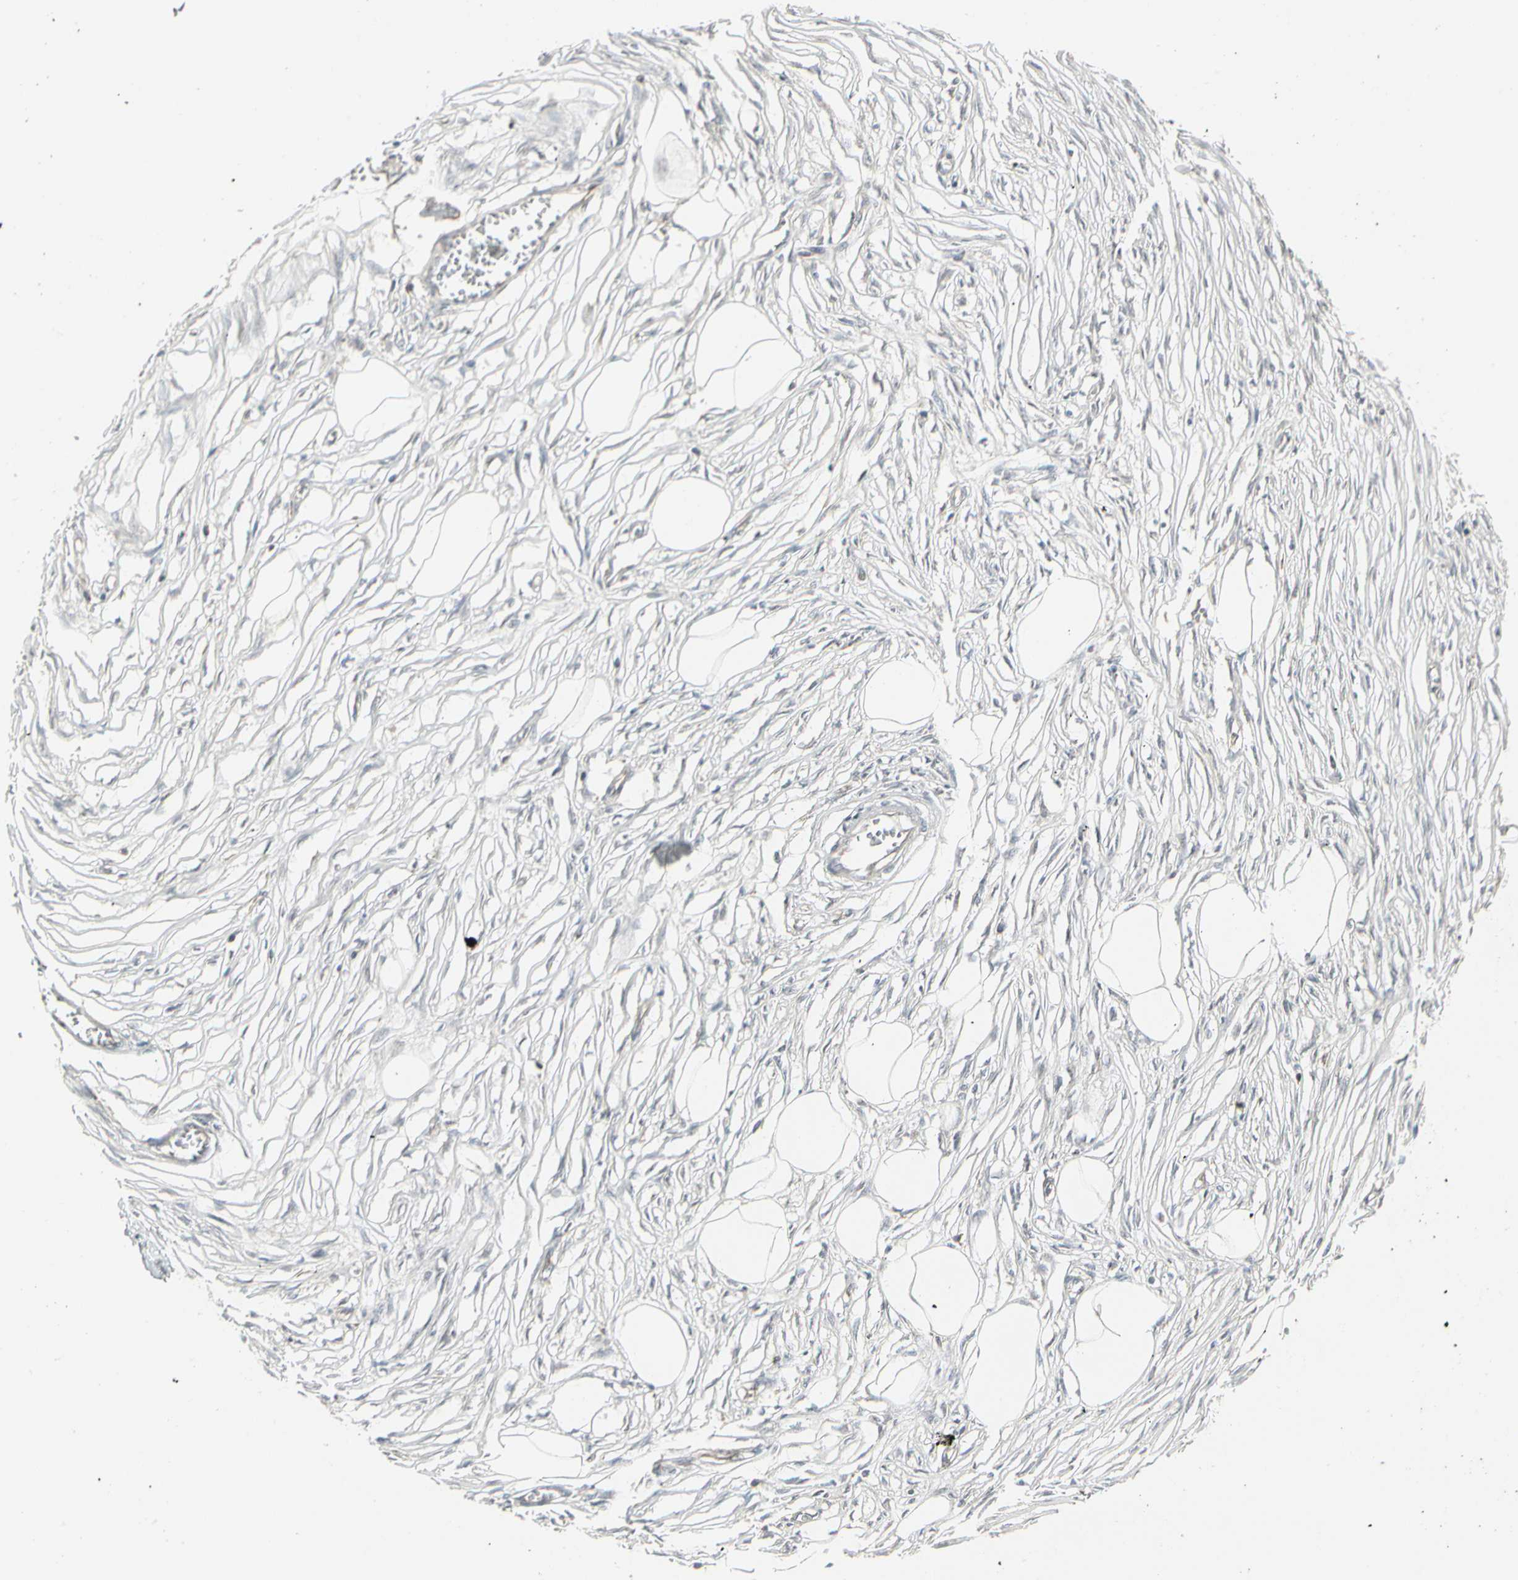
{"staining": {"intensity": "negative", "quantity": "none", "location": "none"}, "tissue": "adipose tissue", "cell_type": "Adipocytes", "image_type": "normal", "snomed": [{"axis": "morphology", "description": "Normal tissue, NOS"}, {"axis": "morphology", "description": "Sarcoma, NOS"}, {"axis": "topography", "description": "Skin"}, {"axis": "topography", "description": "Soft tissue"}], "caption": "Immunohistochemical staining of benign human adipose tissue demonstrates no significant positivity in adipocytes. Nuclei are stained in blue.", "gene": "EPS15", "patient": {"sex": "female", "age": 51}}